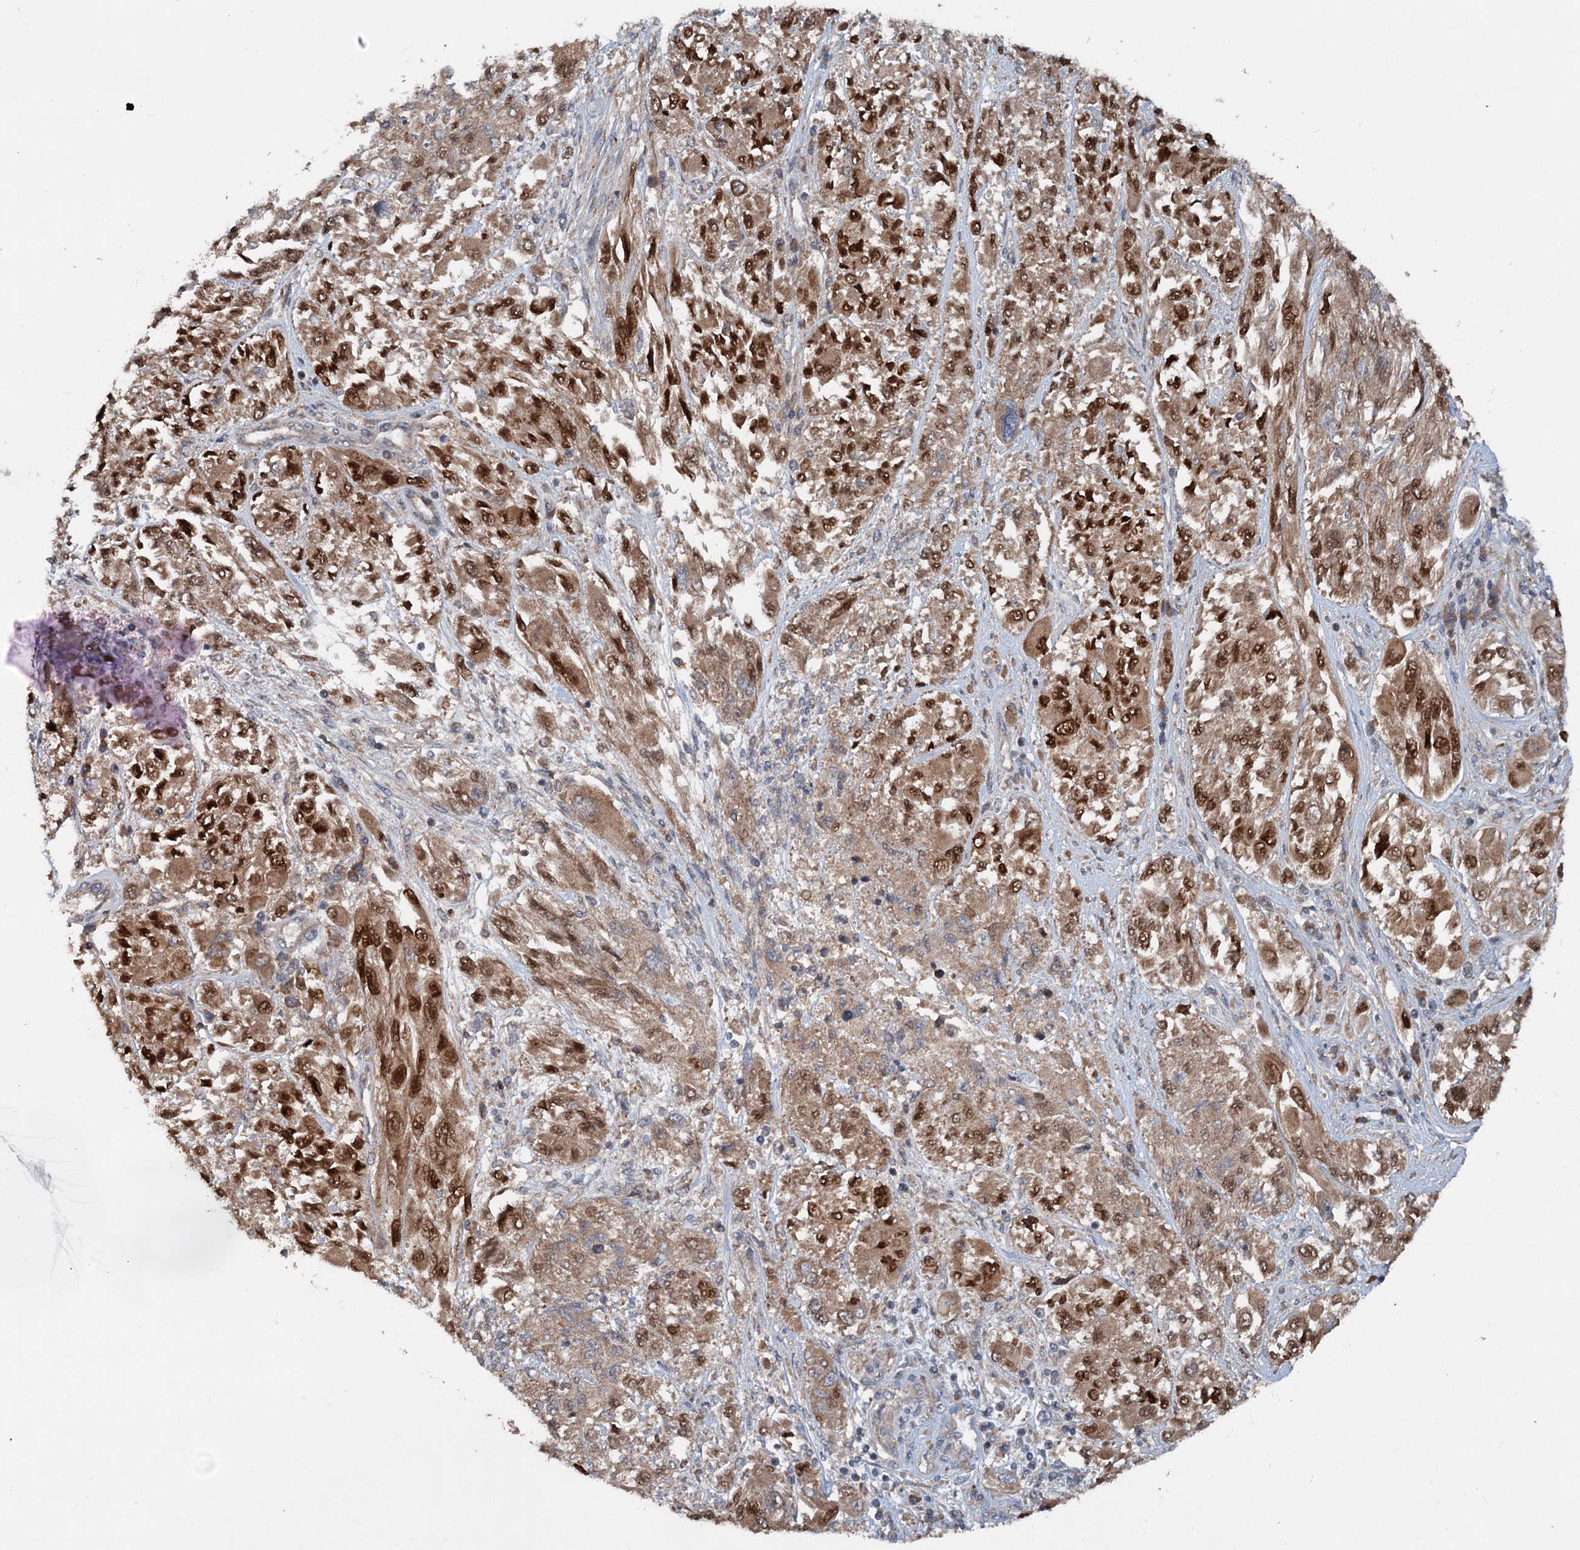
{"staining": {"intensity": "strong", "quantity": ">75%", "location": "cytoplasmic/membranous,nuclear"}, "tissue": "melanoma", "cell_type": "Tumor cells", "image_type": "cancer", "snomed": [{"axis": "morphology", "description": "Malignant melanoma, NOS"}, {"axis": "topography", "description": "Skin"}], "caption": "High-magnification brightfield microscopy of malignant melanoma stained with DAB (3,3'-diaminobenzidine) (brown) and counterstained with hematoxylin (blue). tumor cells exhibit strong cytoplasmic/membranous and nuclear positivity is seen in approximately>75% of cells.", "gene": "N4BP2L2", "patient": {"sex": "female", "age": 91}}